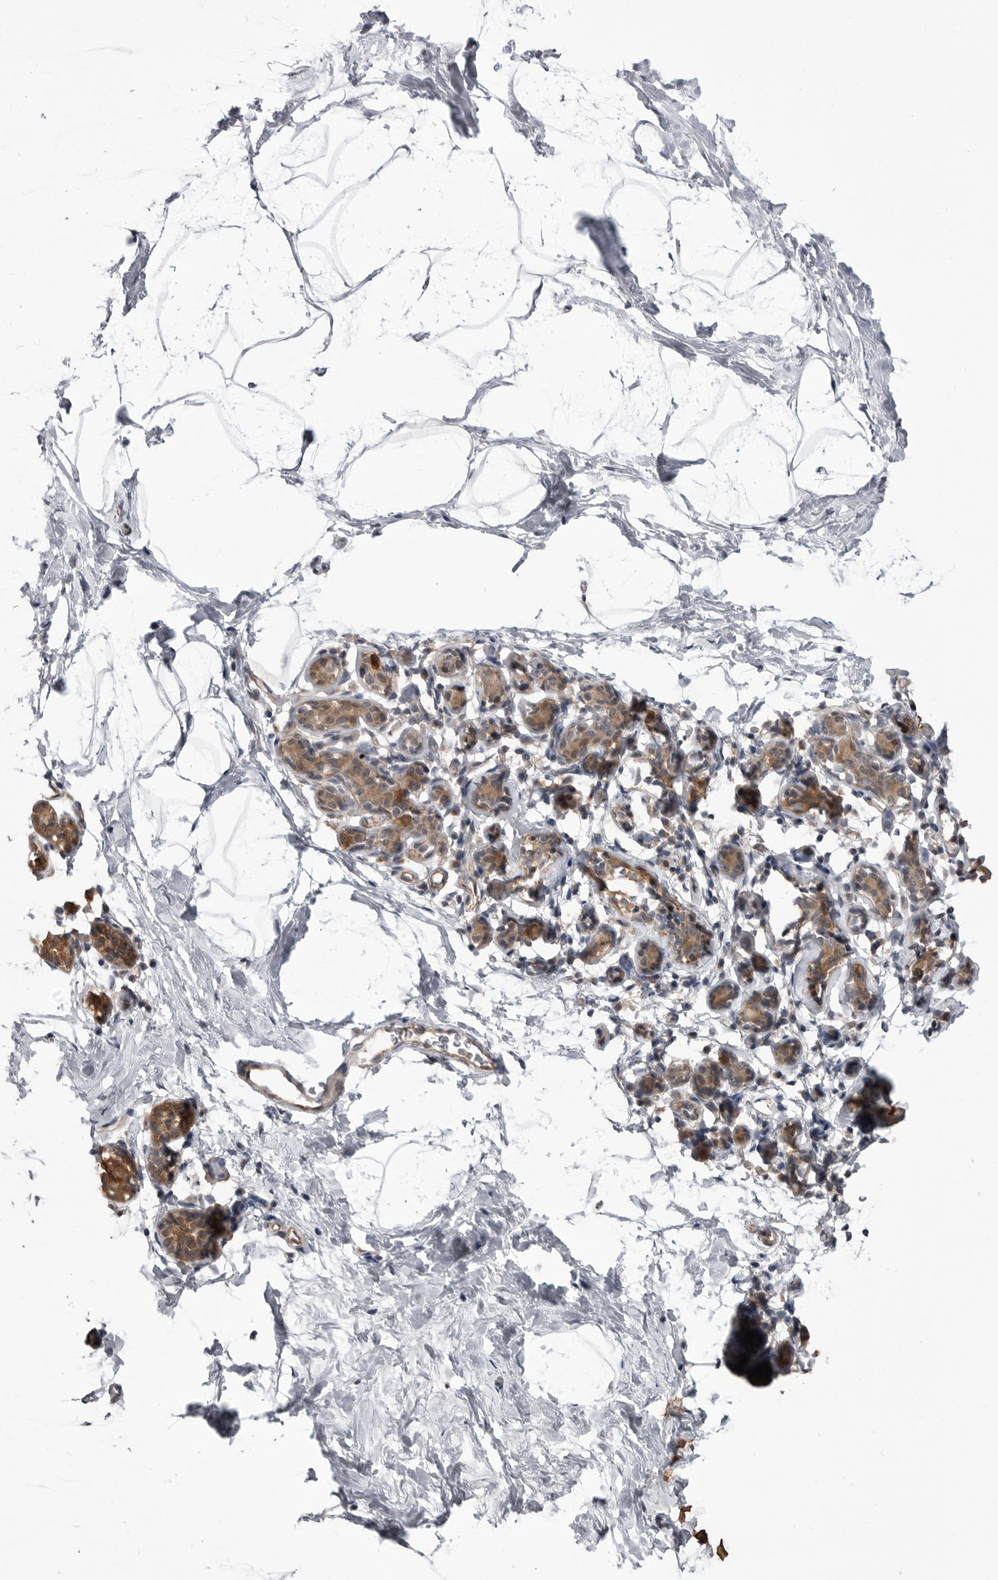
{"staining": {"intensity": "negative", "quantity": "none", "location": "none"}, "tissue": "breast", "cell_type": "Adipocytes", "image_type": "normal", "snomed": [{"axis": "morphology", "description": "Normal tissue, NOS"}, {"axis": "topography", "description": "Breast"}], "caption": "DAB (3,3'-diaminobenzidine) immunohistochemical staining of benign human breast reveals no significant staining in adipocytes.", "gene": "CCDC18", "patient": {"sex": "female", "age": 62}}